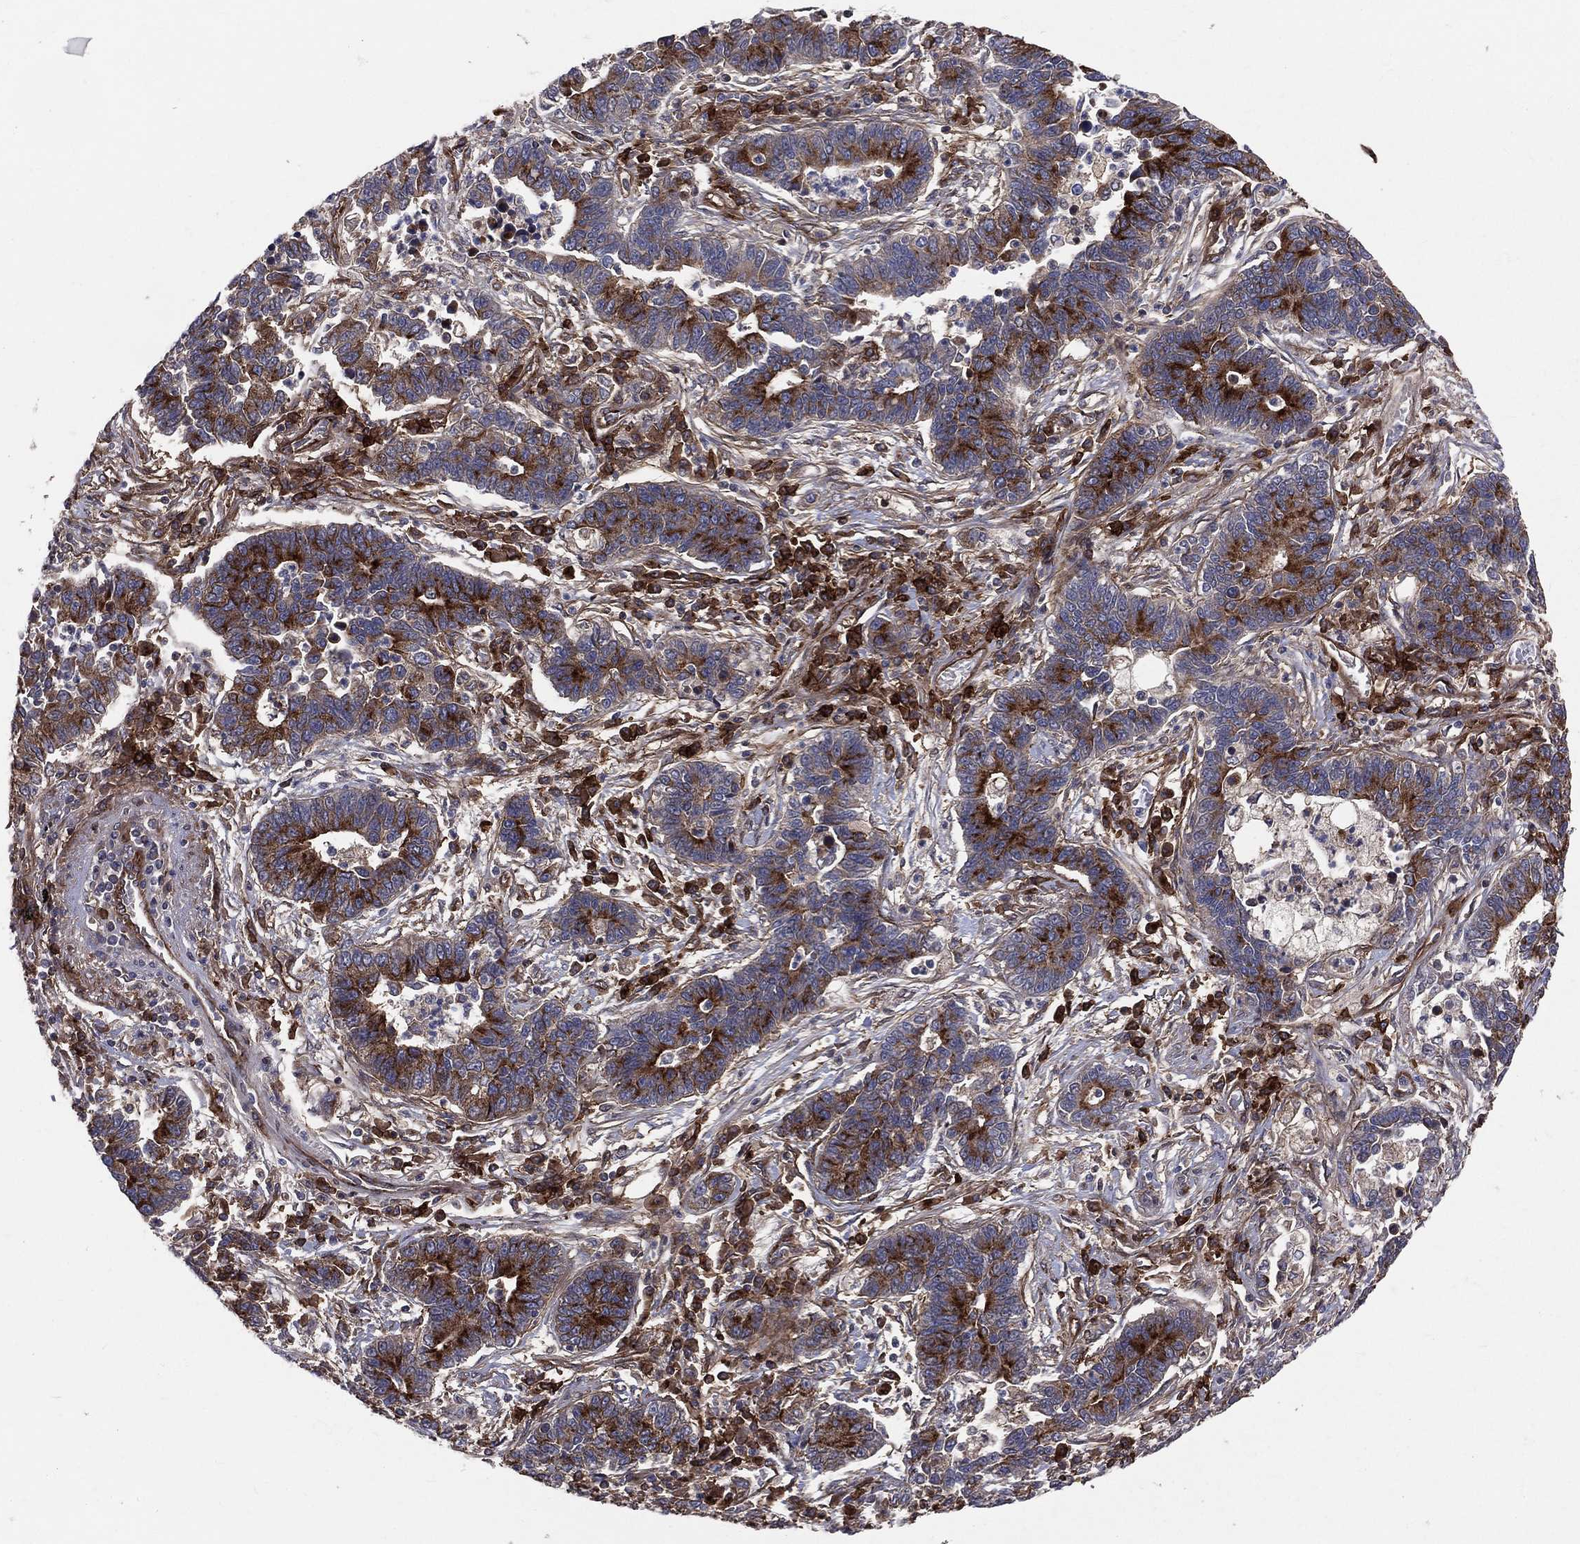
{"staining": {"intensity": "strong", "quantity": ">75%", "location": "cytoplasmic/membranous"}, "tissue": "lung cancer", "cell_type": "Tumor cells", "image_type": "cancer", "snomed": [{"axis": "morphology", "description": "Adenocarcinoma, NOS"}, {"axis": "topography", "description": "Lung"}], "caption": "The immunohistochemical stain labels strong cytoplasmic/membranous positivity in tumor cells of lung cancer tissue. (DAB (3,3'-diaminobenzidine) IHC, brown staining for protein, blue staining for nuclei).", "gene": "ENTPD1", "patient": {"sex": "female", "age": 57}}